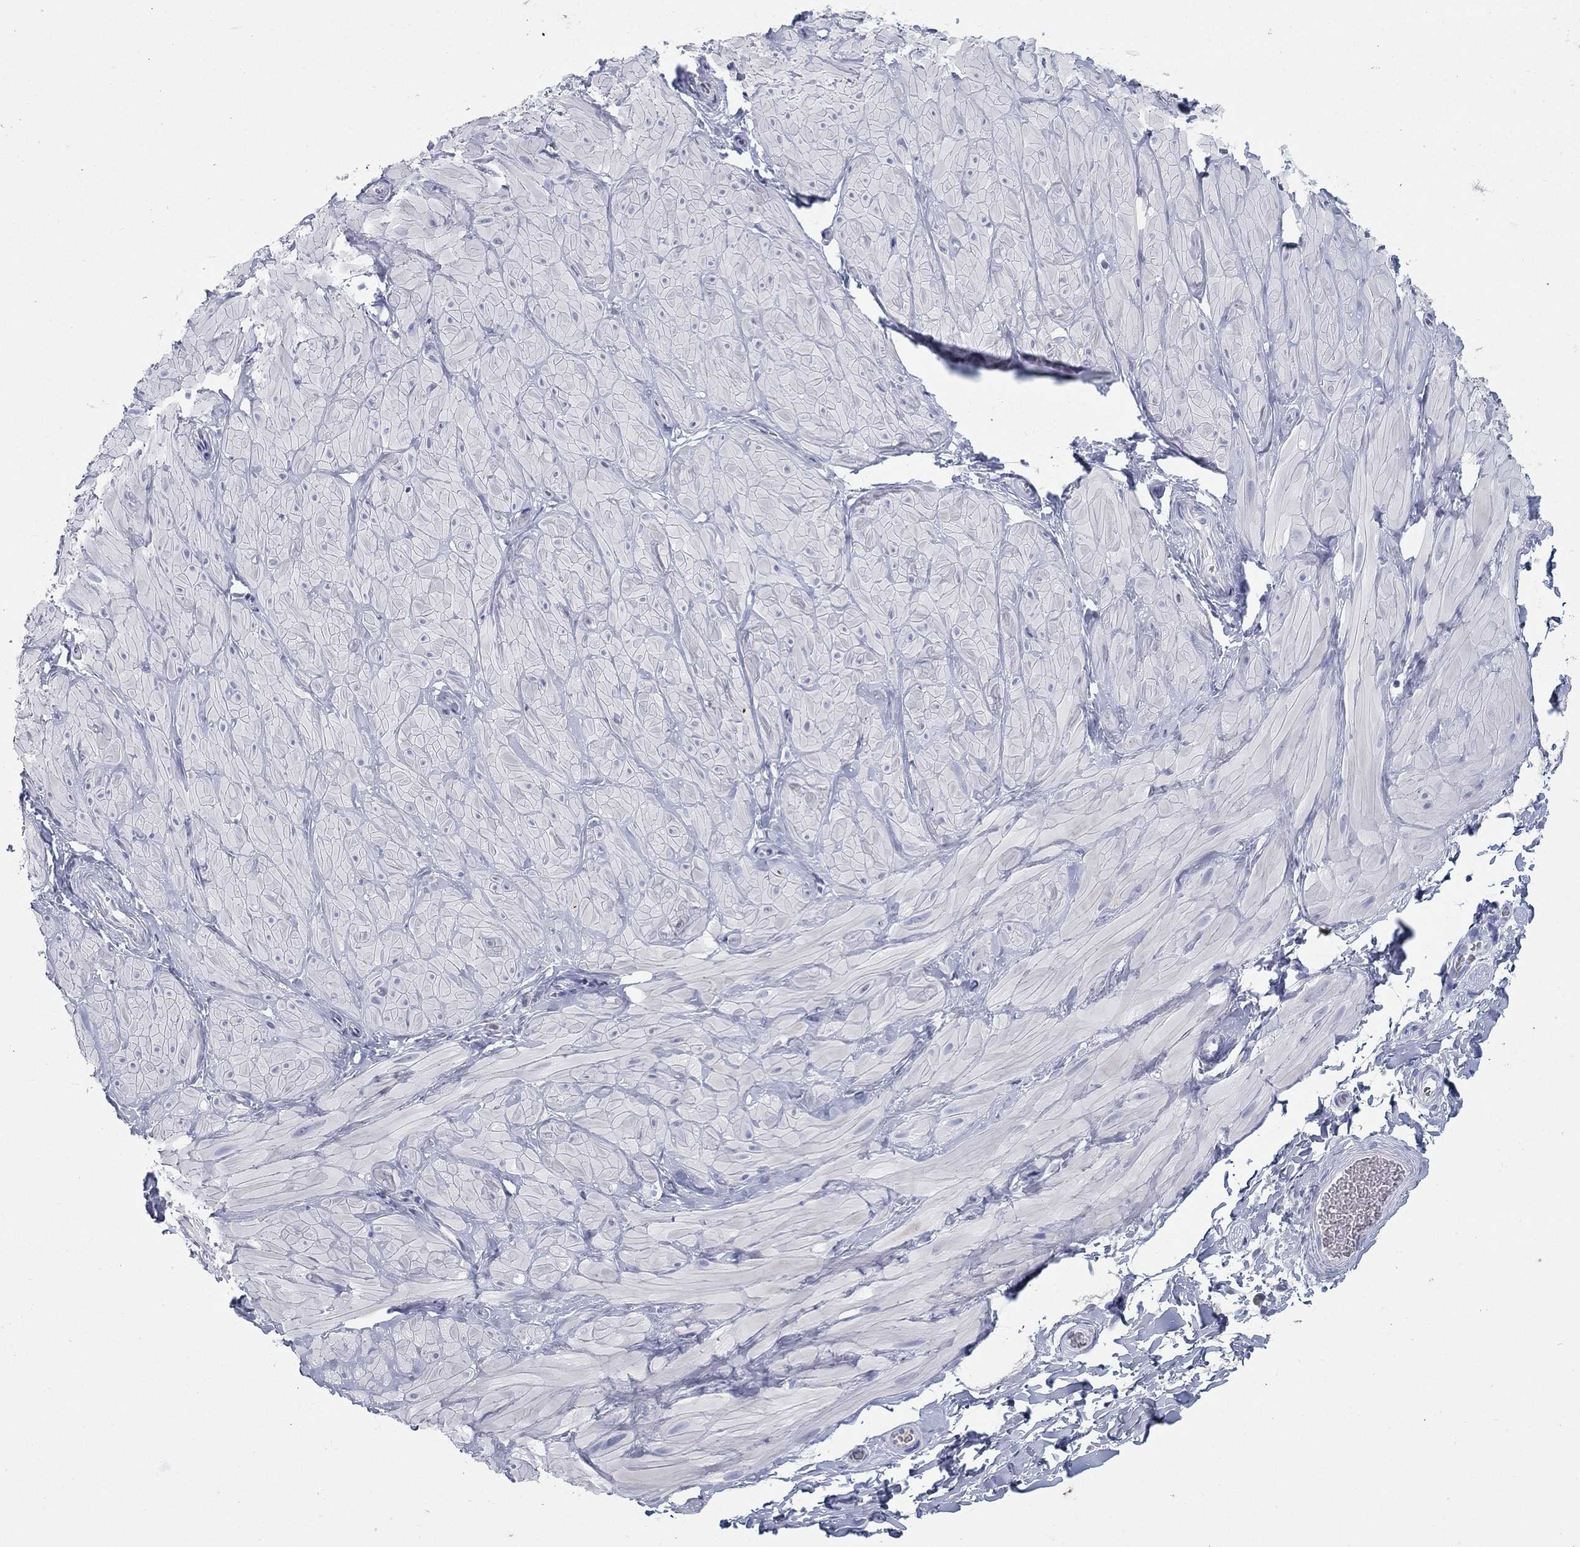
{"staining": {"intensity": "negative", "quantity": "none", "location": "none"}, "tissue": "adipose tissue", "cell_type": "Adipocytes", "image_type": "normal", "snomed": [{"axis": "morphology", "description": "Normal tissue, NOS"}, {"axis": "topography", "description": "Smooth muscle"}, {"axis": "topography", "description": "Peripheral nerve tissue"}], "caption": "Immunohistochemistry (IHC) histopathology image of normal adipose tissue: adipose tissue stained with DAB (3,3'-diaminobenzidine) exhibits no significant protein expression in adipocytes. (IHC, brightfield microscopy, high magnification).", "gene": "KRT75", "patient": {"sex": "male", "age": 22}}